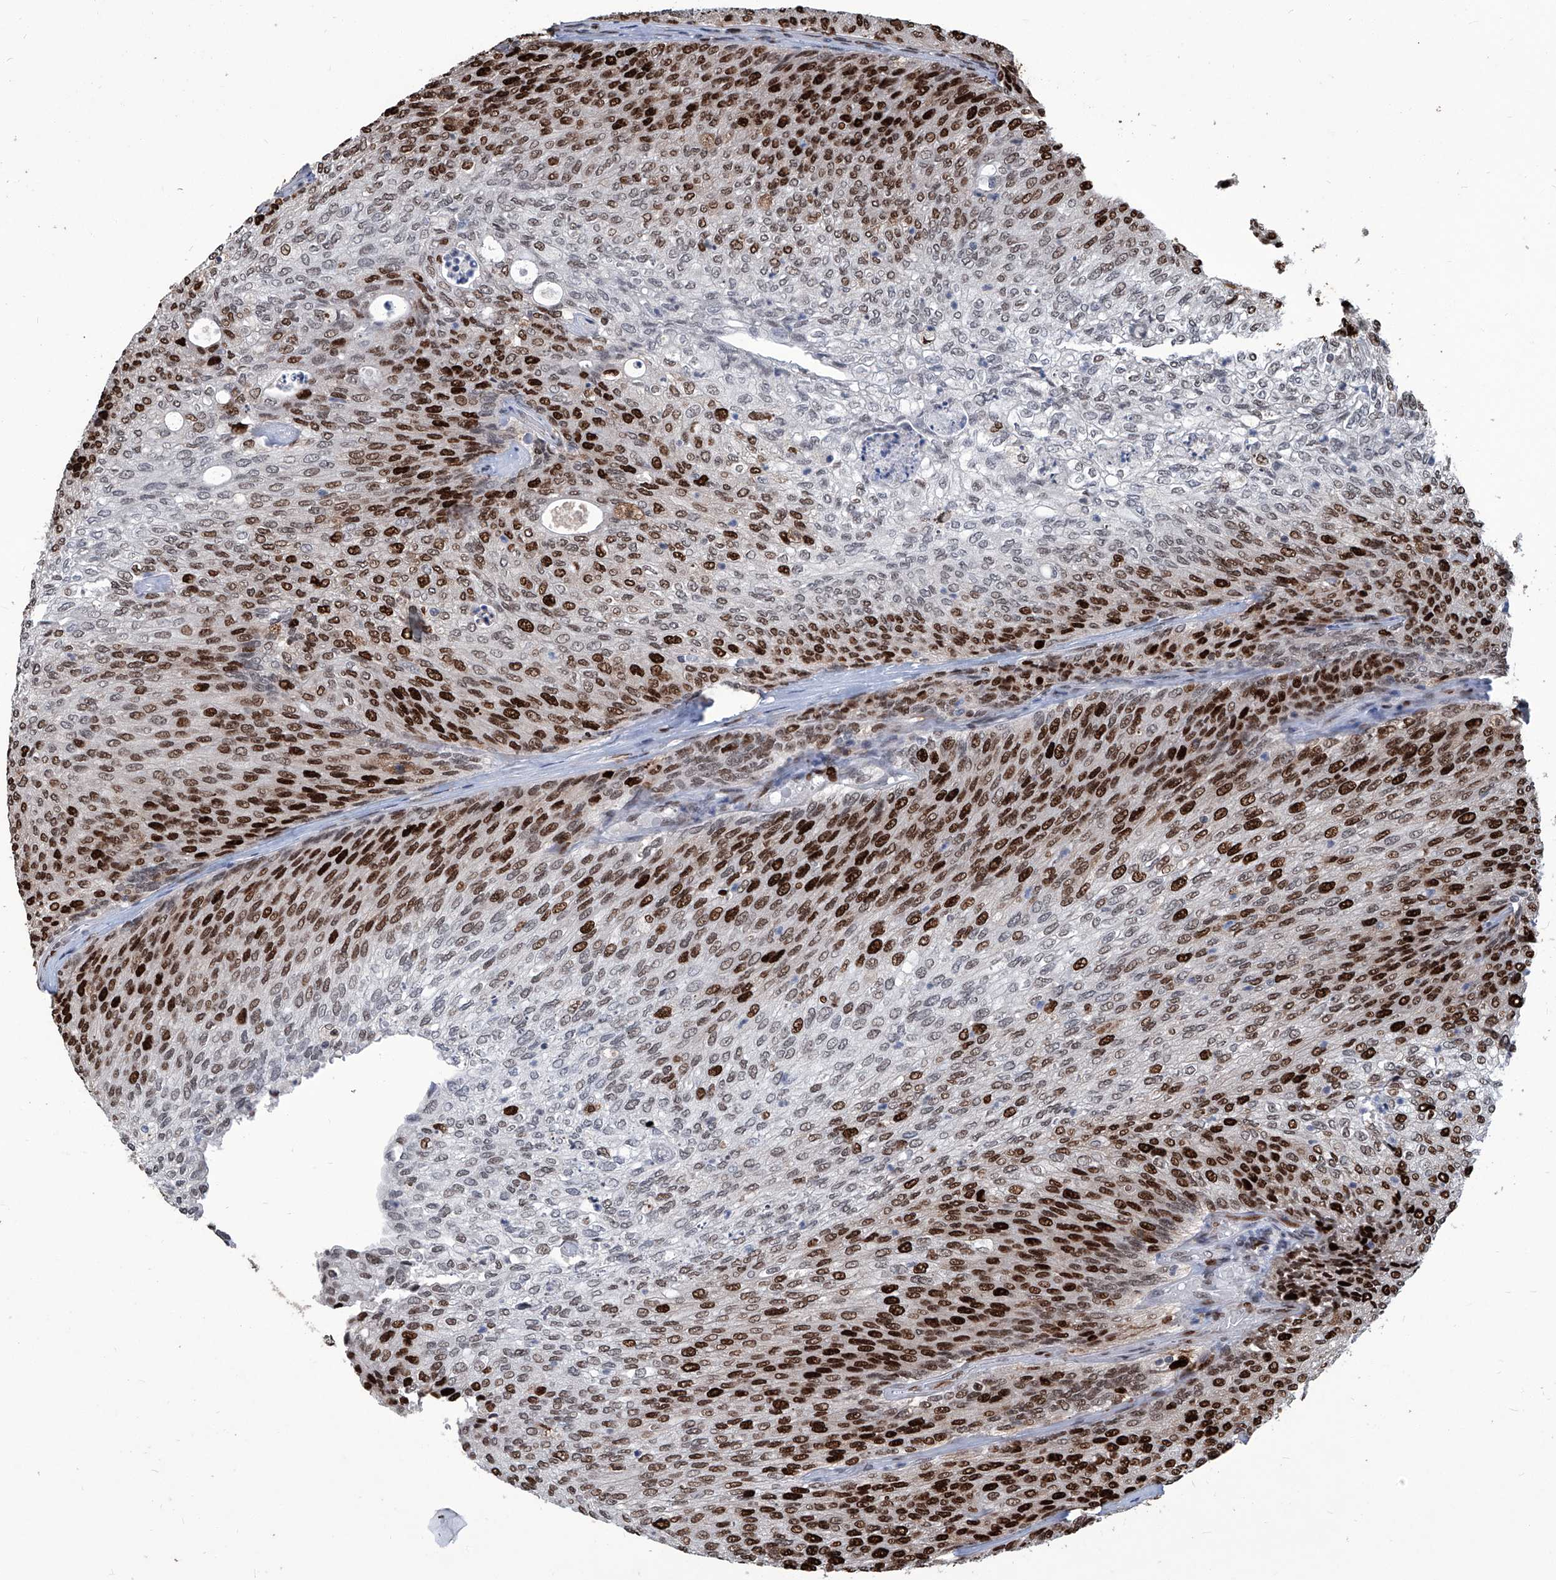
{"staining": {"intensity": "strong", "quantity": ">75%", "location": "nuclear"}, "tissue": "urothelial cancer", "cell_type": "Tumor cells", "image_type": "cancer", "snomed": [{"axis": "morphology", "description": "Urothelial carcinoma, Low grade"}, {"axis": "topography", "description": "Urinary bladder"}], "caption": "Strong nuclear protein positivity is seen in about >75% of tumor cells in urothelial cancer. Immunohistochemistry stains the protein in brown and the nuclei are stained blue.", "gene": "PCNA", "patient": {"sex": "female", "age": 79}}